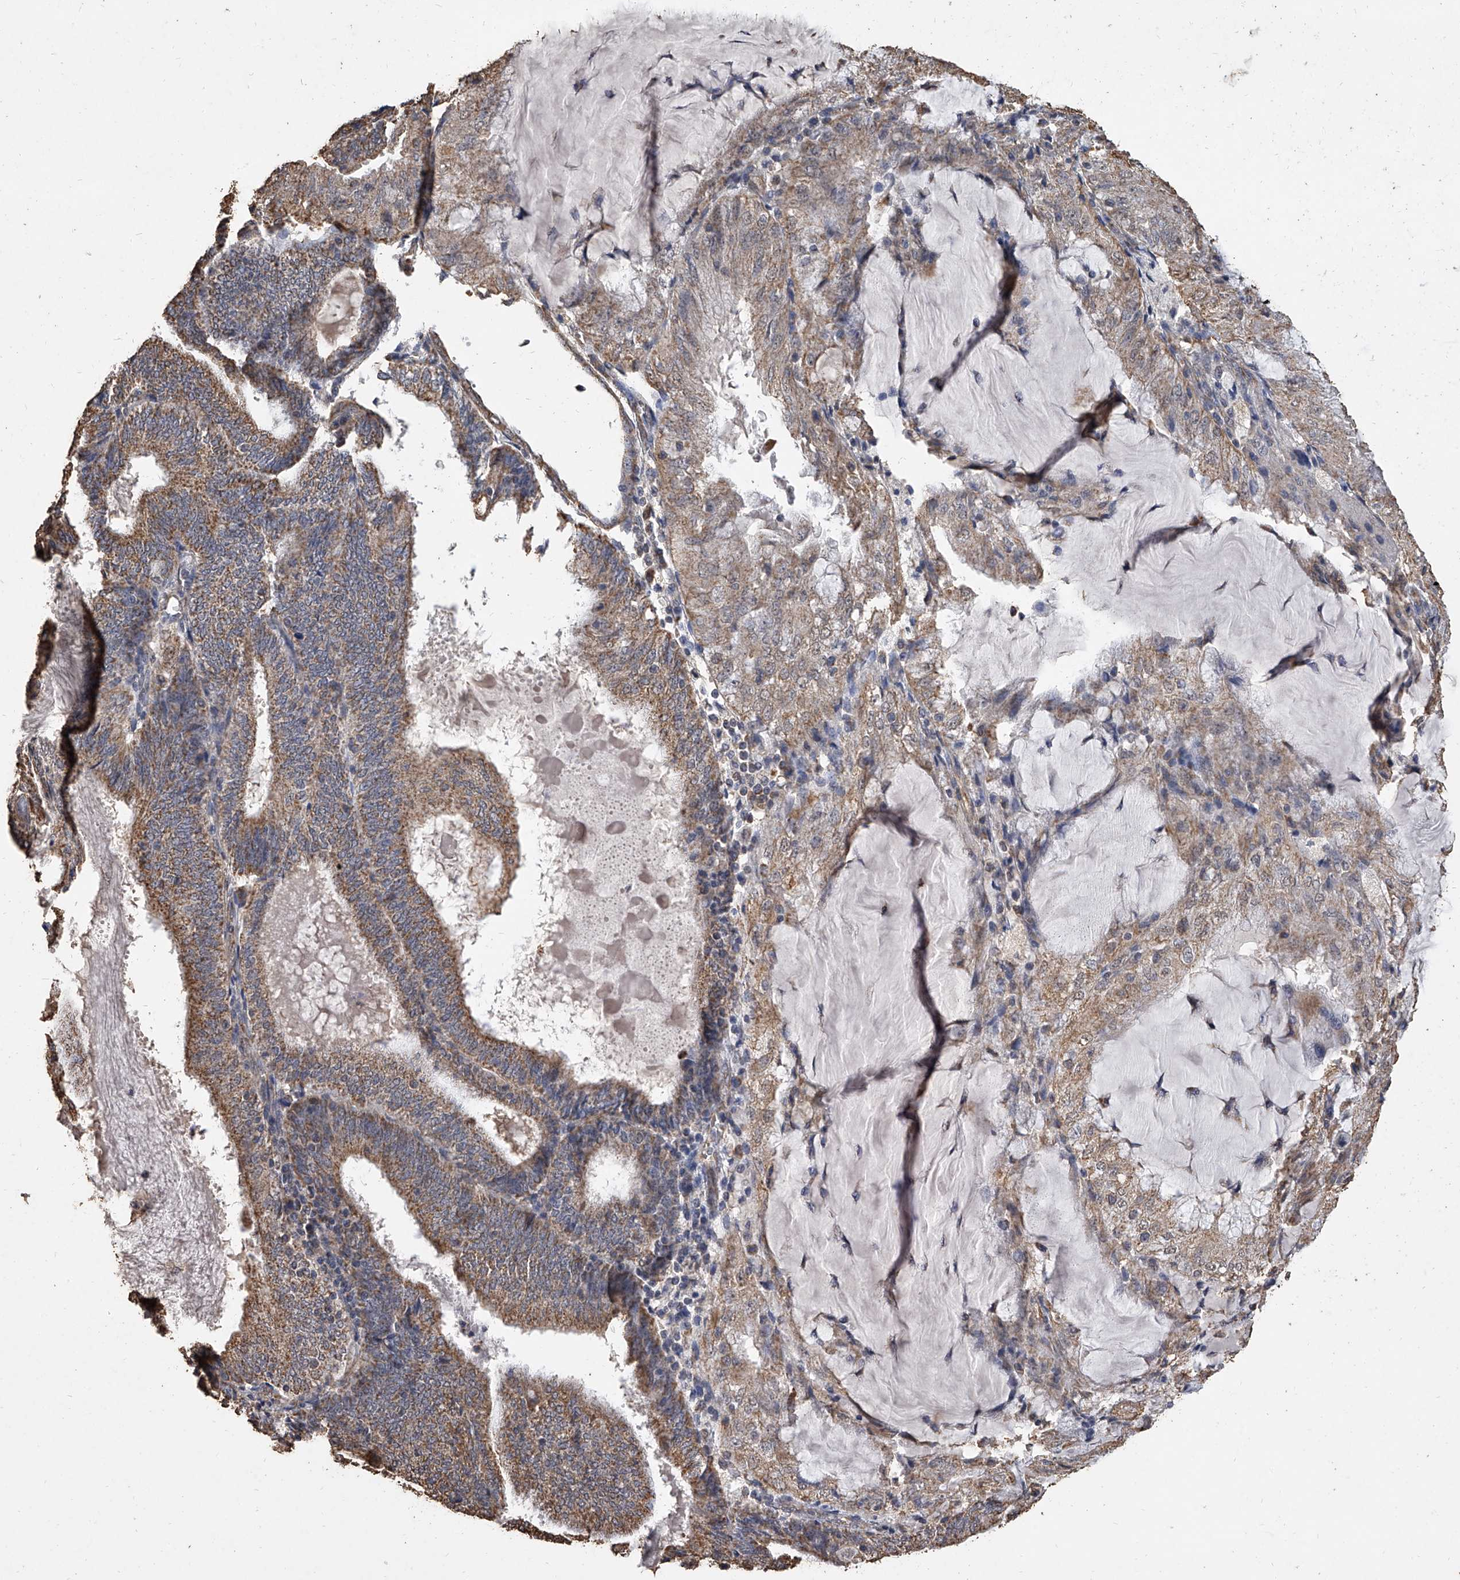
{"staining": {"intensity": "moderate", "quantity": ">75%", "location": "cytoplasmic/membranous"}, "tissue": "endometrial cancer", "cell_type": "Tumor cells", "image_type": "cancer", "snomed": [{"axis": "morphology", "description": "Adenocarcinoma, NOS"}, {"axis": "topography", "description": "Endometrium"}], "caption": "This image shows immunohistochemistry staining of endometrial cancer (adenocarcinoma), with medium moderate cytoplasmic/membranous positivity in about >75% of tumor cells.", "gene": "MRPL28", "patient": {"sex": "female", "age": 81}}